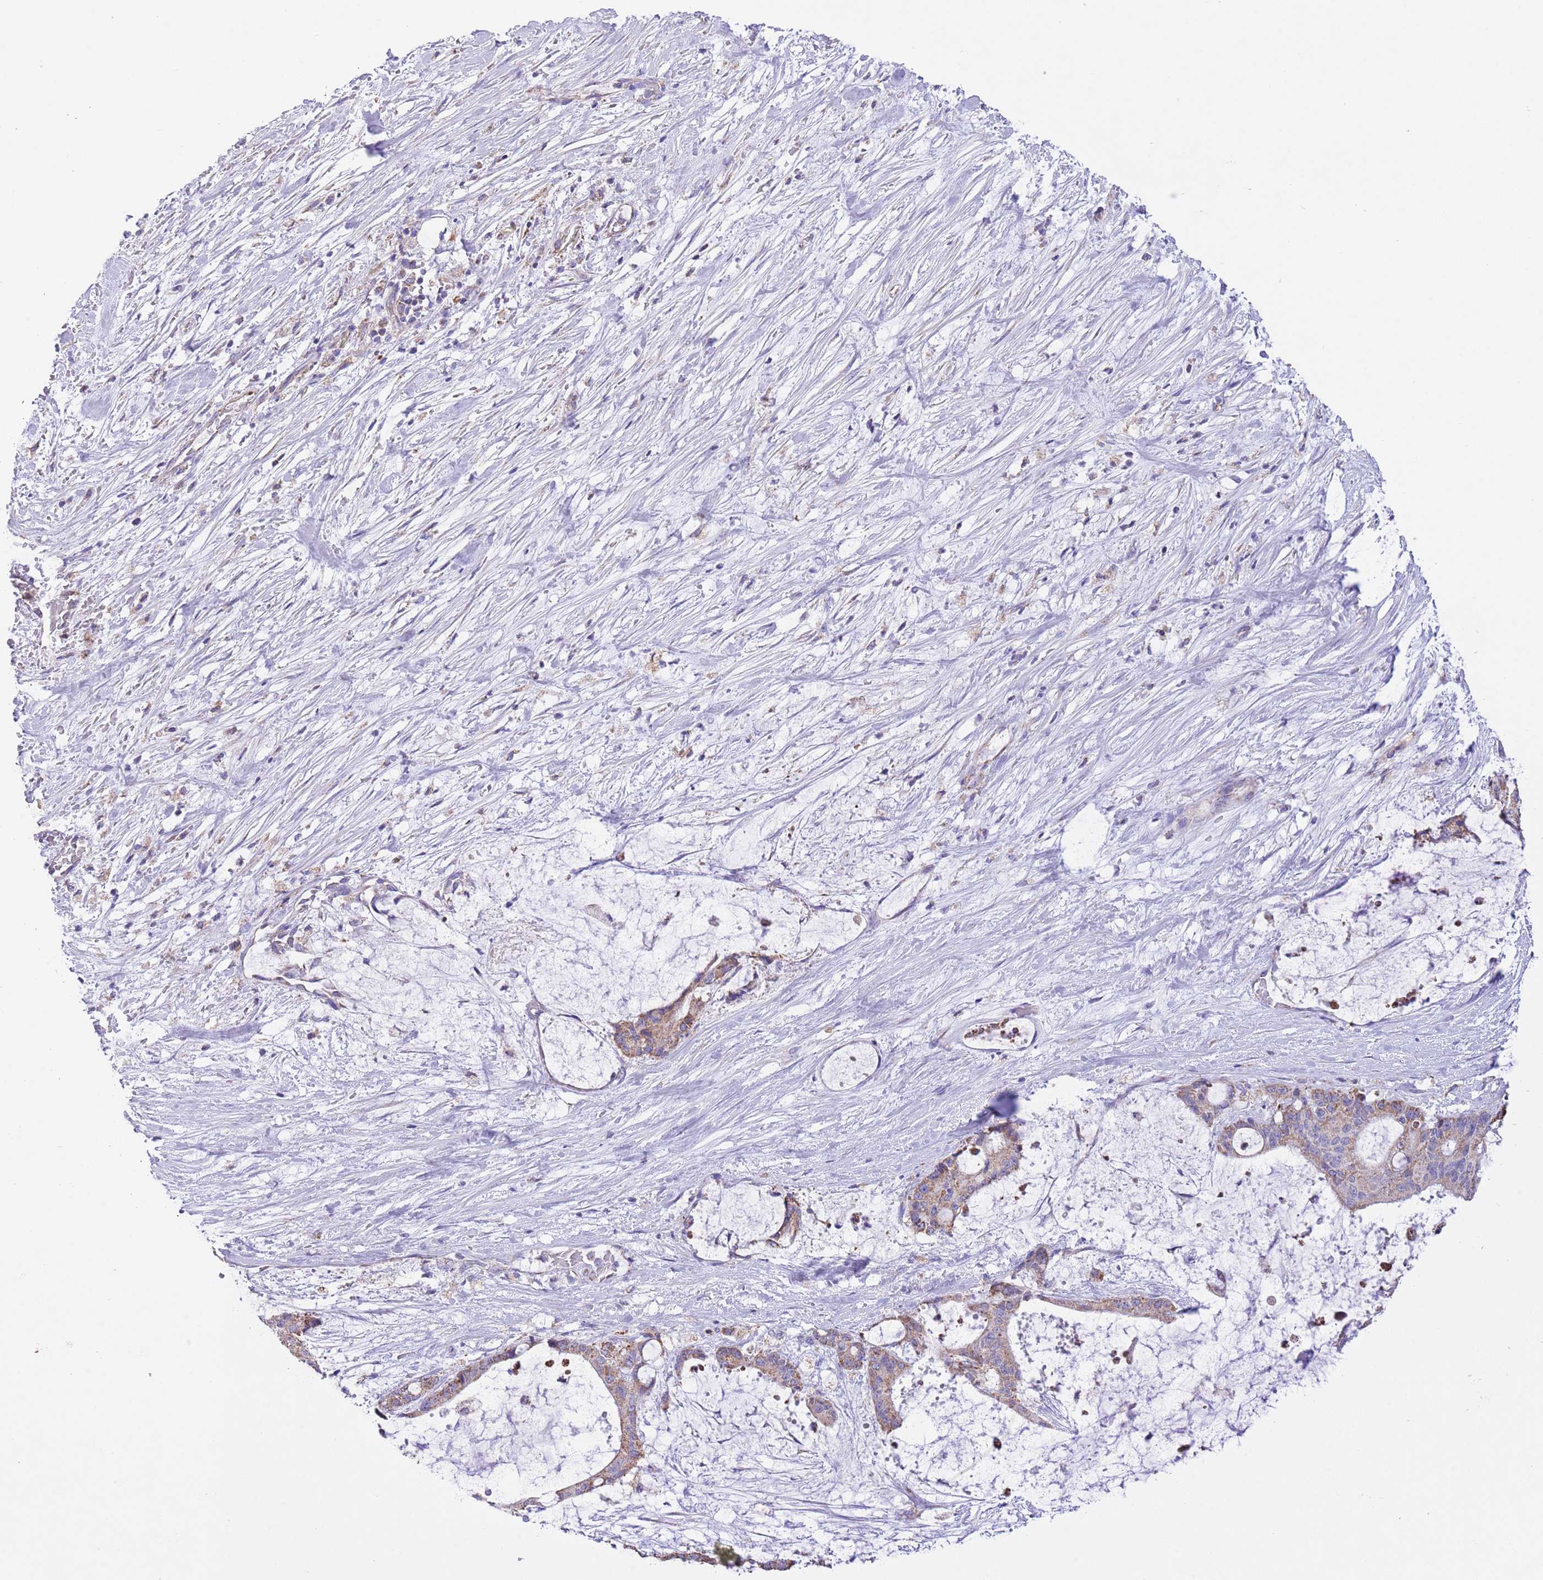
{"staining": {"intensity": "moderate", "quantity": ">75%", "location": "cytoplasmic/membranous"}, "tissue": "liver cancer", "cell_type": "Tumor cells", "image_type": "cancer", "snomed": [{"axis": "morphology", "description": "Normal tissue, NOS"}, {"axis": "morphology", "description": "Cholangiocarcinoma"}, {"axis": "topography", "description": "Liver"}, {"axis": "topography", "description": "Peripheral nerve tissue"}], "caption": "DAB immunohistochemical staining of cholangiocarcinoma (liver) demonstrates moderate cytoplasmic/membranous protein expression in approximately >75% of tumor cells.", "gene": "TEKTIP1", "patient": {"sex": "female", "age": 73}}